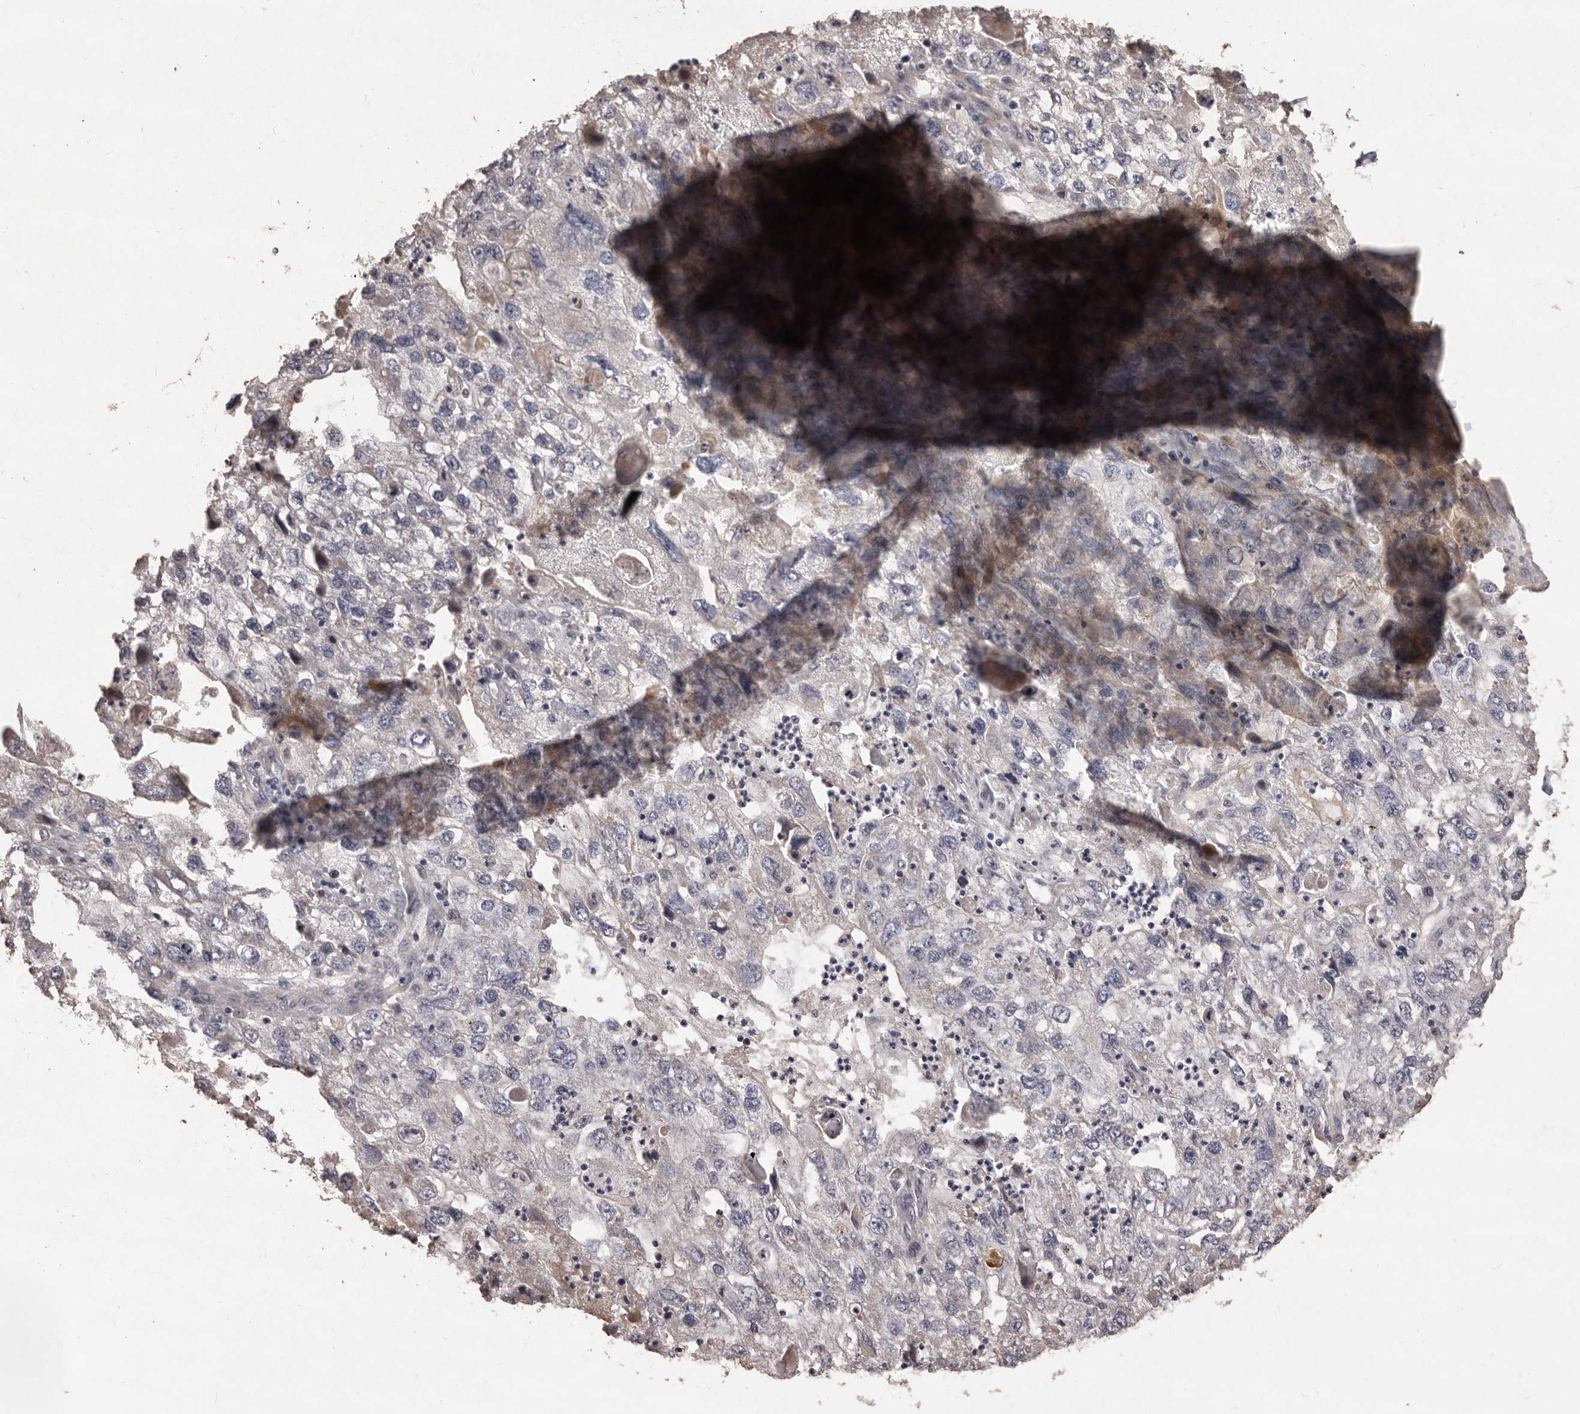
{"staining": {"intensity": "negative", "quantity": "none", "location": "none"}, "tissue": "endometrial cancer", "cell_type": "Tumor cells", "image_type": "cancer", "snomed": [{"axis": "morphology", "description": "Adenocarcinoma, NOS"}, {"axis": "topography", "description": "Endometrium"}], "caption": "Endometrial adenocarcinoma was stained to show a protein in brown. There is no significant expression in tumor cells.", "gene": "PRSS27", "patient": {"sex": "female", "age": 49}}